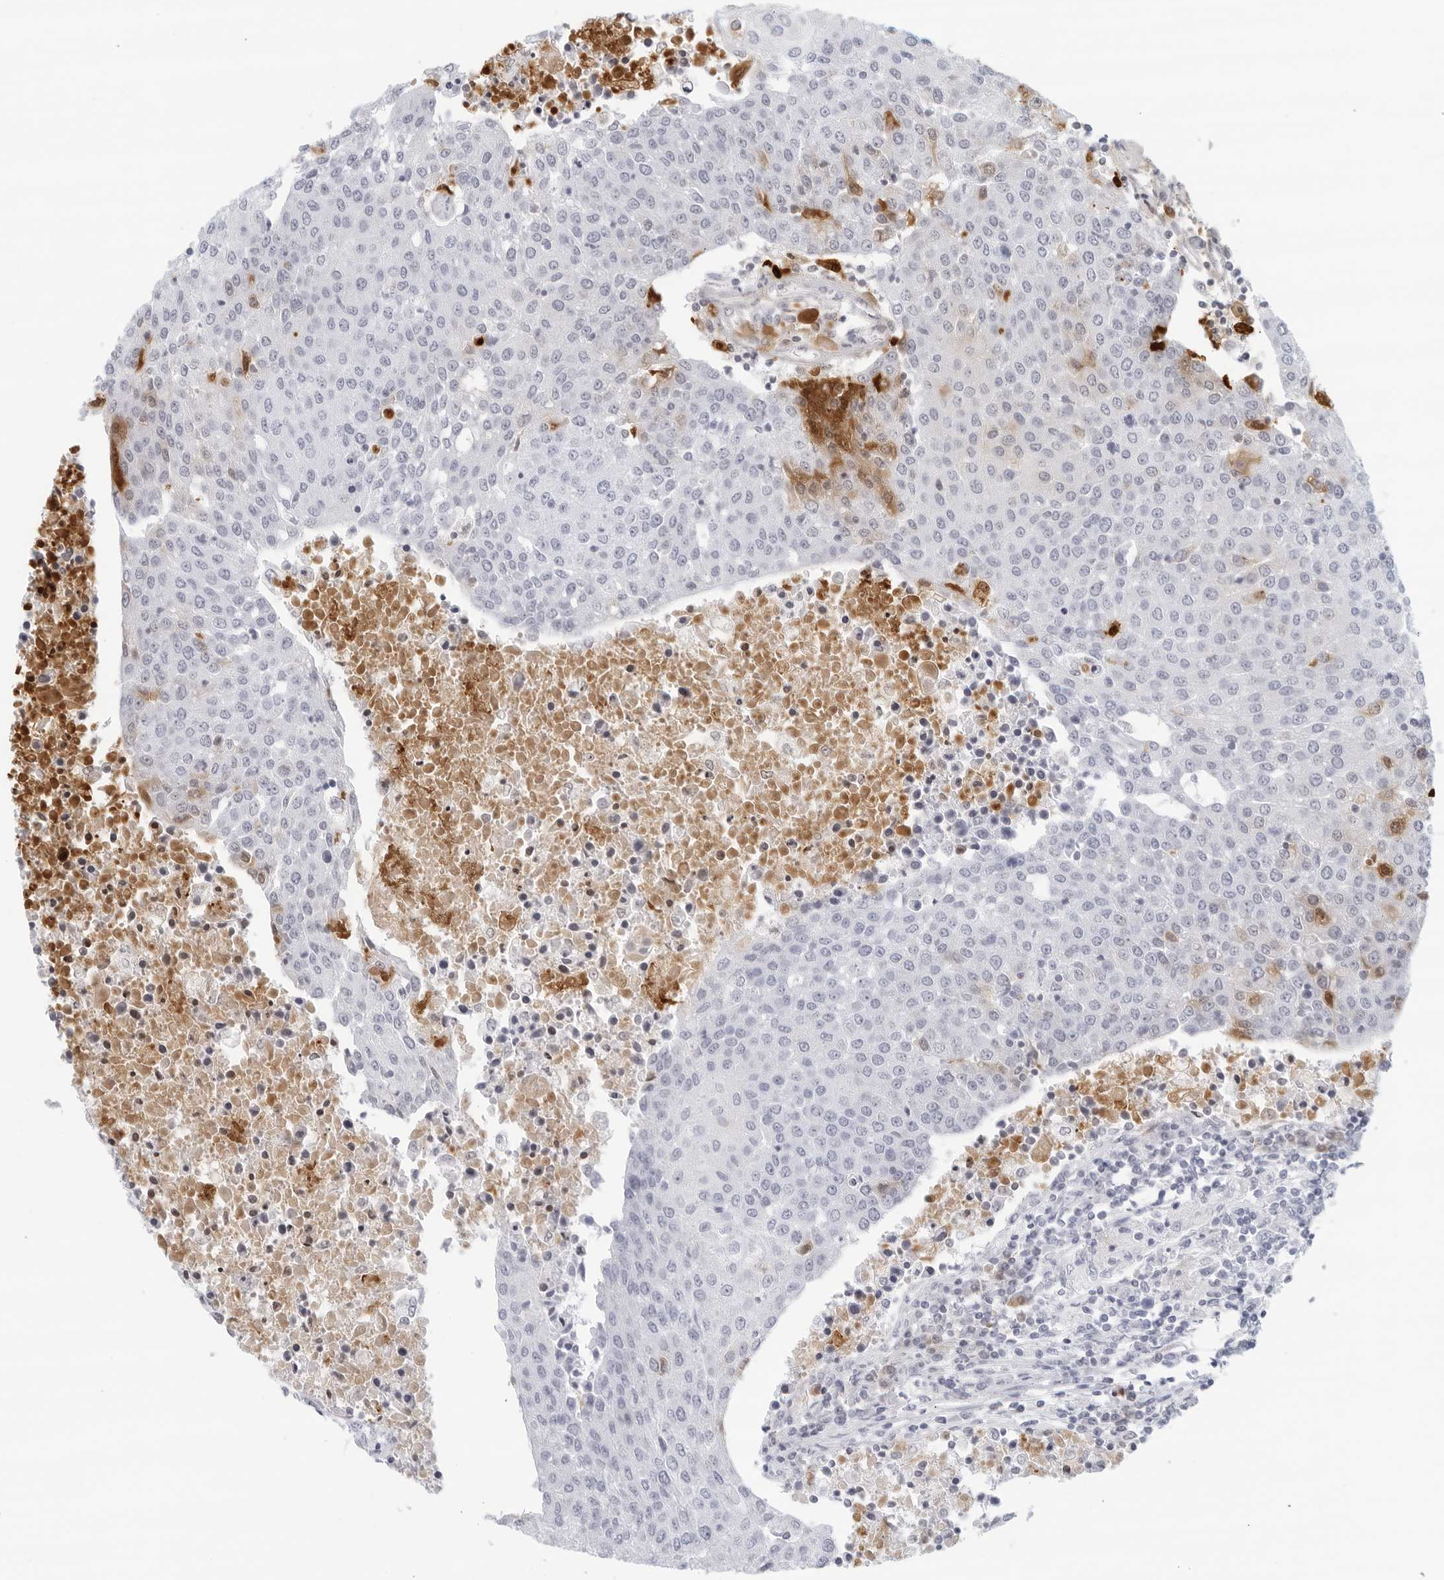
{"staining": {"intensity": "negative", "quantity": "none", "location": "none"}, "tissue": "urothelial cancer", "cell_type": "Tumor cells", "image_type": "cancer", "snomed": [{"axis": "morphology", "description": "Urothelial carcinoma, High grade"}, {"axis": "topography", "description": "Urinary bladder"}], "caption": "The image displays no significant positivity in tumor cells of urothelial cancer. The staining is performed using DAB (3,3'-diaminobenzidine) brown chromogen with nuclei counter-stained in using hematoxylin.", "gene": "FGG", "patient": {"sex": "female", "age": 85}}